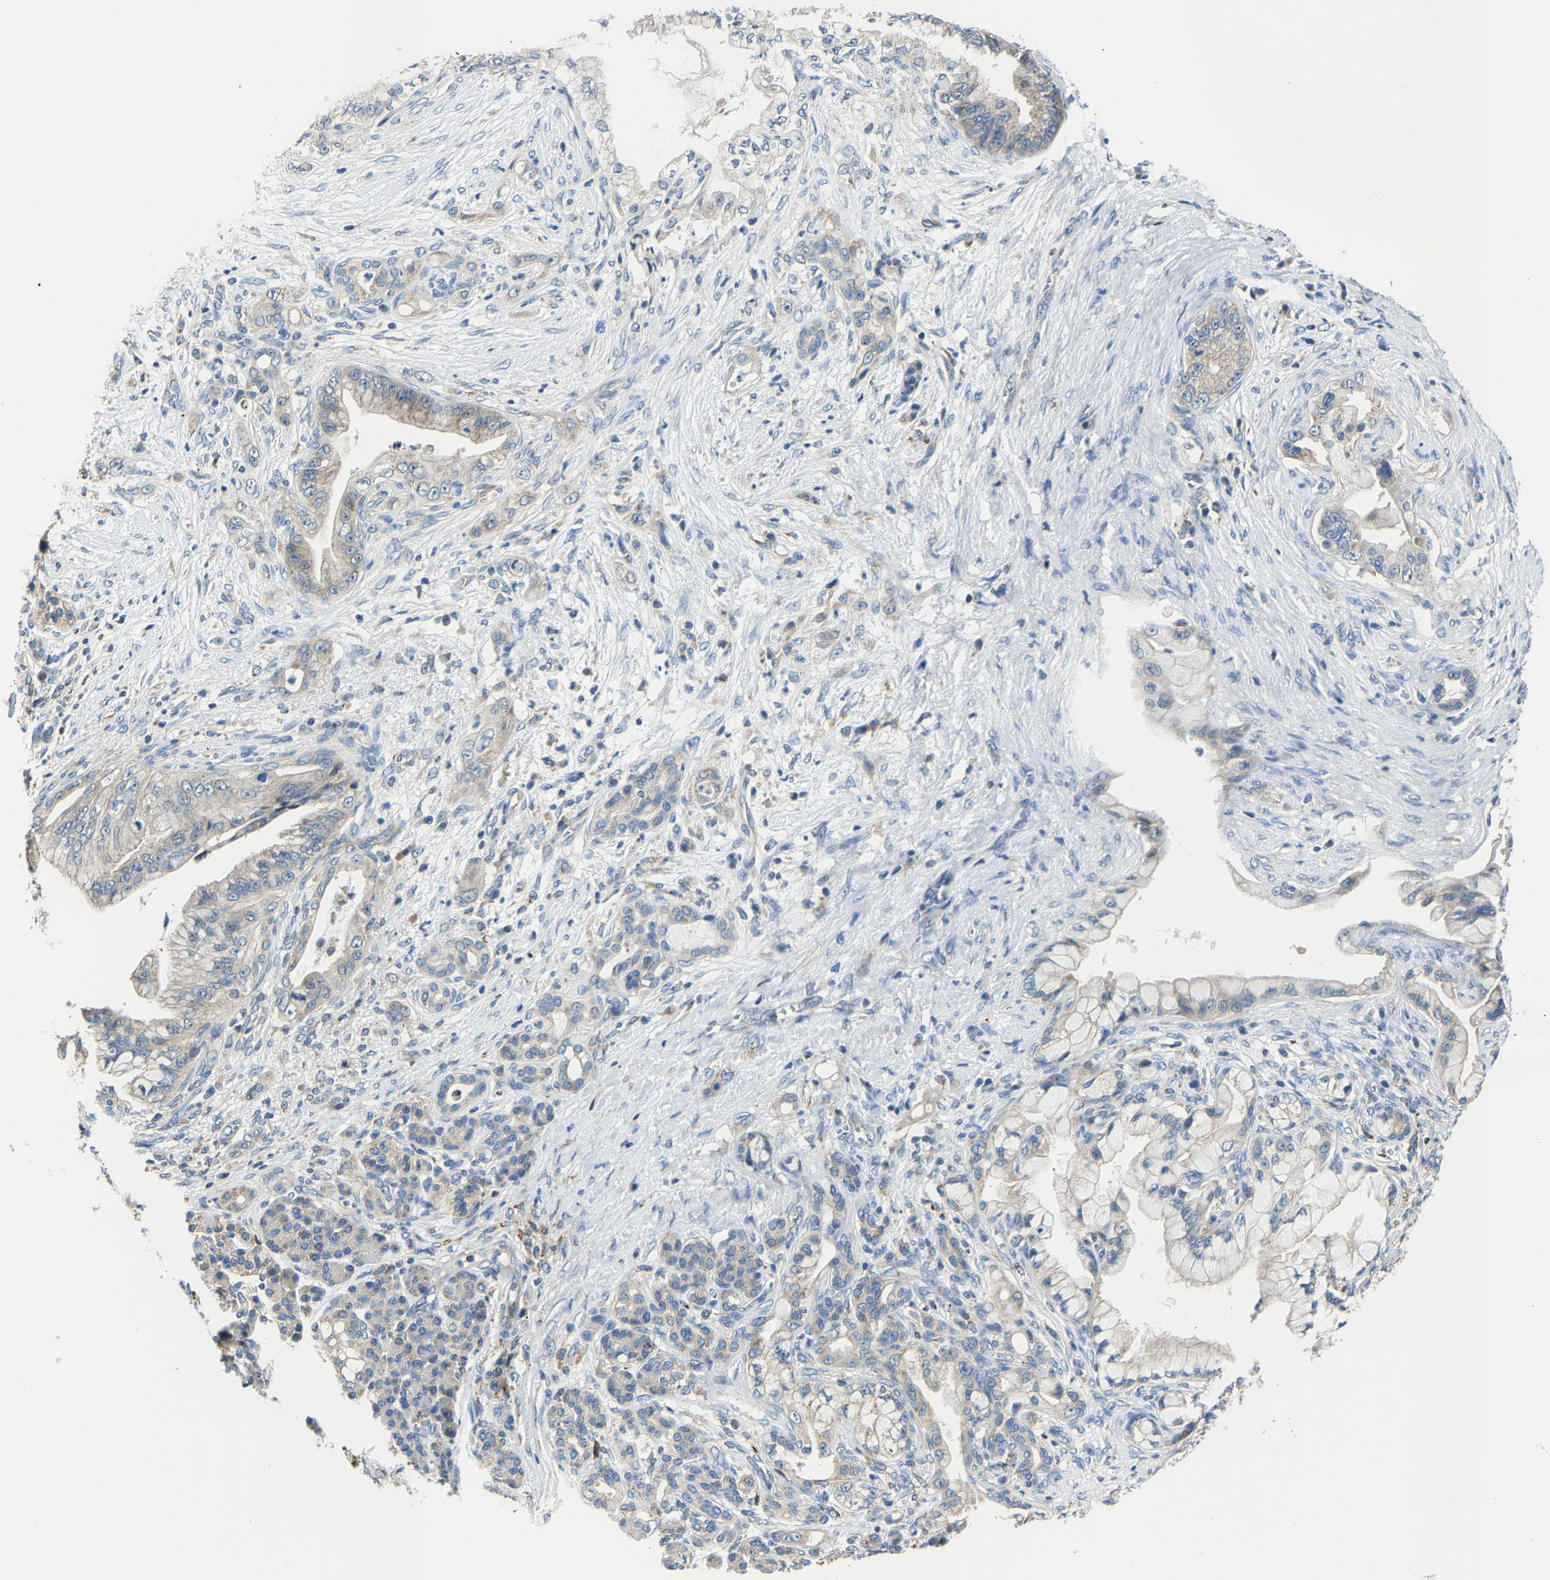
{"staining": {"intensity": "weak", "quantity": ">75%", "location": "cytoplasmic/membranous"}, "tissue": "pancreatic cancer", "cell_type": "Tumor cells", "image_type": "cancer", "snomed": [{"axis": "morphology", "description": "Adenocarcinoma, NOS"}, {"axis": "topography", "description": "Pancreas"}], "caption": "Brown immunohistochemical staining in human pancreatic adenocarcinoma shows weak cytoplasmic/membranous positivity in about >75% of tumor cells. (Brightfield microscopy of DAB IHC at high magnification).", "gene": "AGK", "patient": {"sex": "male", "age": 59}}